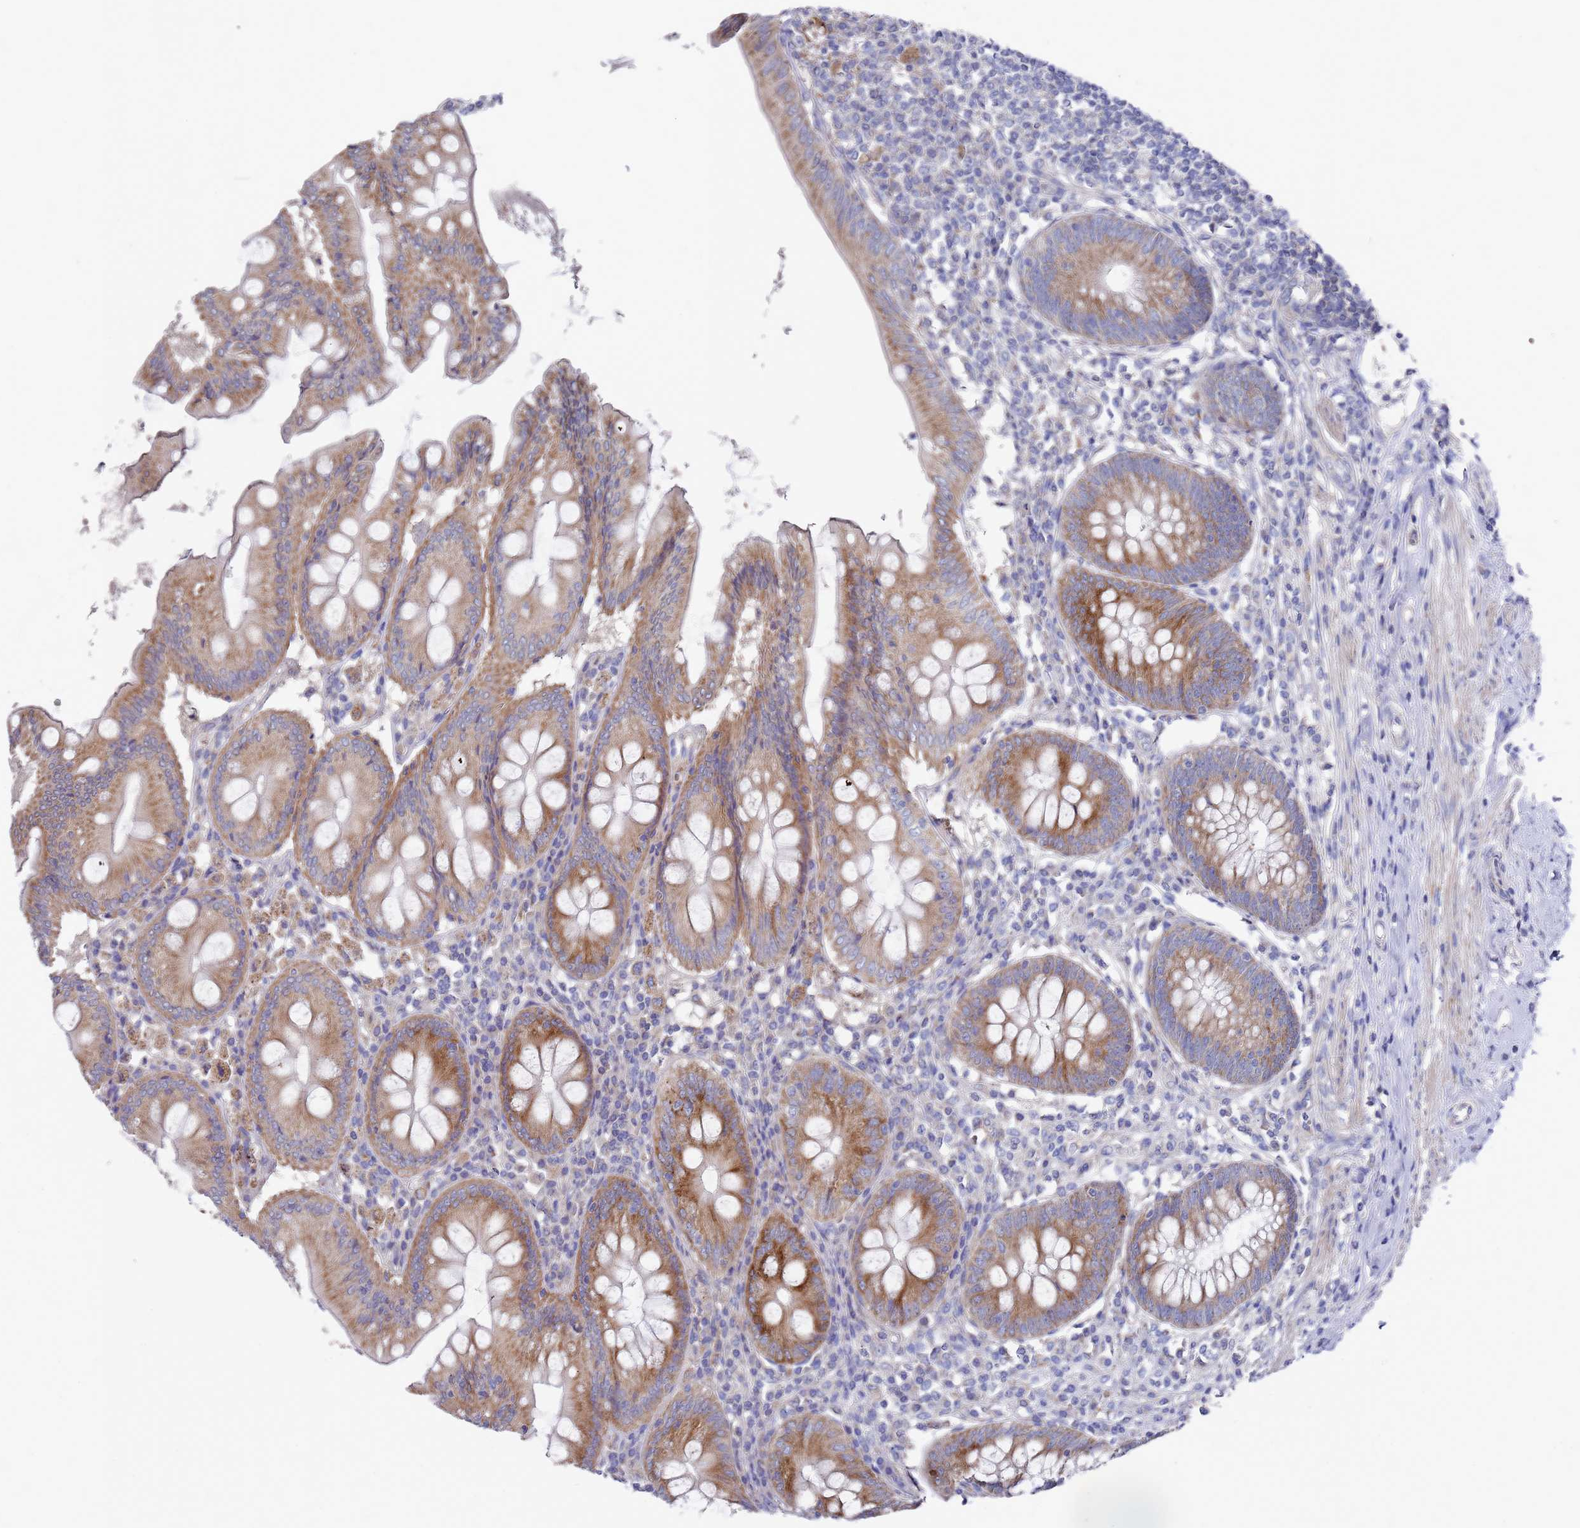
{"staining": {"intensity": "moderate", "quantity": ">75%", "location": "cytoplasmic/membranous"}, "tissue": "appendix", "cell_type": "Glandular cells", "image_type": "normal", "snomed": [{"axis": "morphology", "description": "Normal tissue, NOS"}, {"axis": "topography", "description": "Appendix"}], "caption": "Immunohistochemical staining of normal human appendix exhibits moderate cytoplasmic/membranous protein staining in approximately >75% of glandular cells. (IHC, brightfield microscopy, high magnification).", "gene": "SCAPER", "patient": {"sex": "female", "age": 54}}